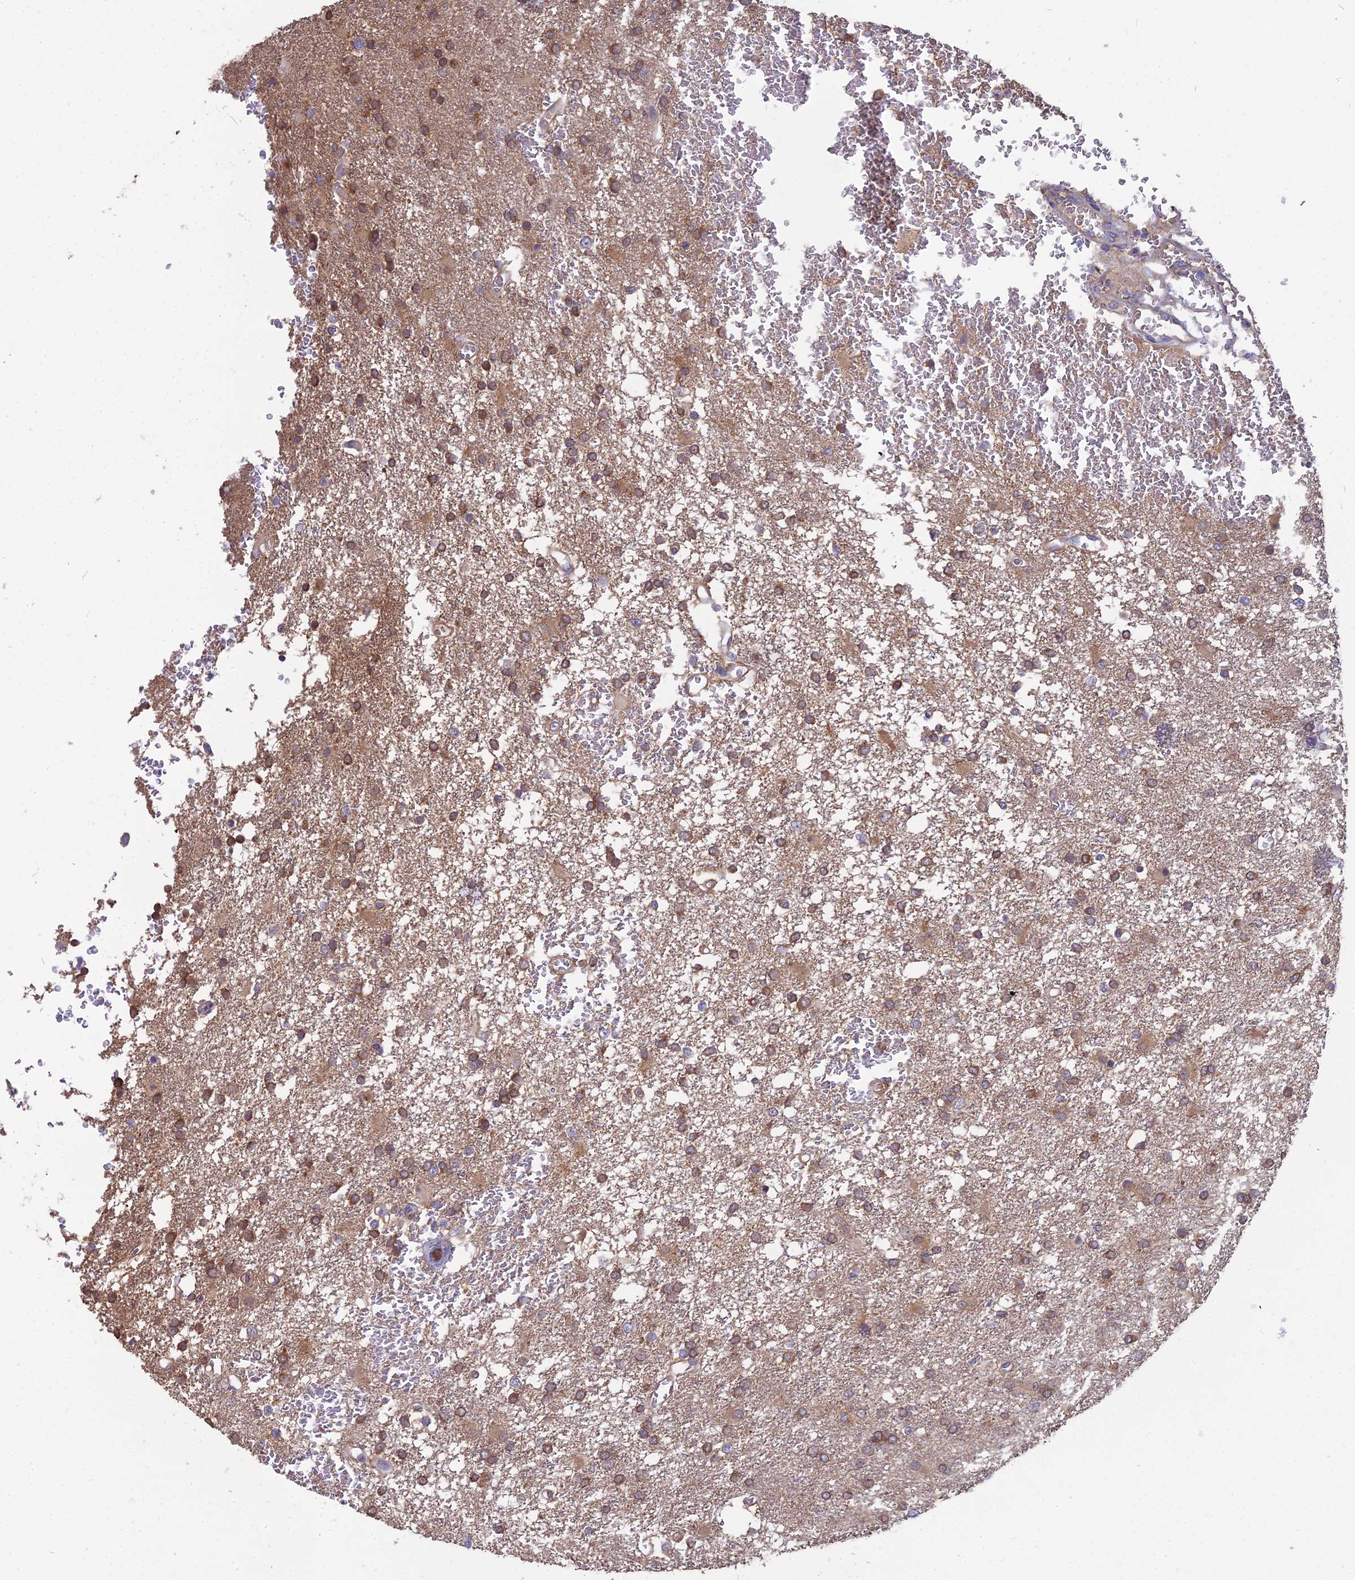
{"staining": {"intensity": "moderate", "quantity": ">75%", "location": "cytoplasmic/membranous"}, "tissue": "glioma", "cell_type": "Tumor cells", "image_type": "cancer", "snomed": [{"axis": "morphology", "description": "Glioma, malignant, High grade"}, {"axis": "topography", "description": "Brain"}], "caption": "Moderate cytoplasmic/membranous staining is seen in about >75% of tumor cells in glioma. The staining was performed using DAB (3,3'-diaminobenzidine) to visualize the protein expression in brown, while the nuclei were stained in blue with hematoxylin (Magnification: 20x).", "gene": "MVD", "patient": {"sex": "female", "age": 74}}